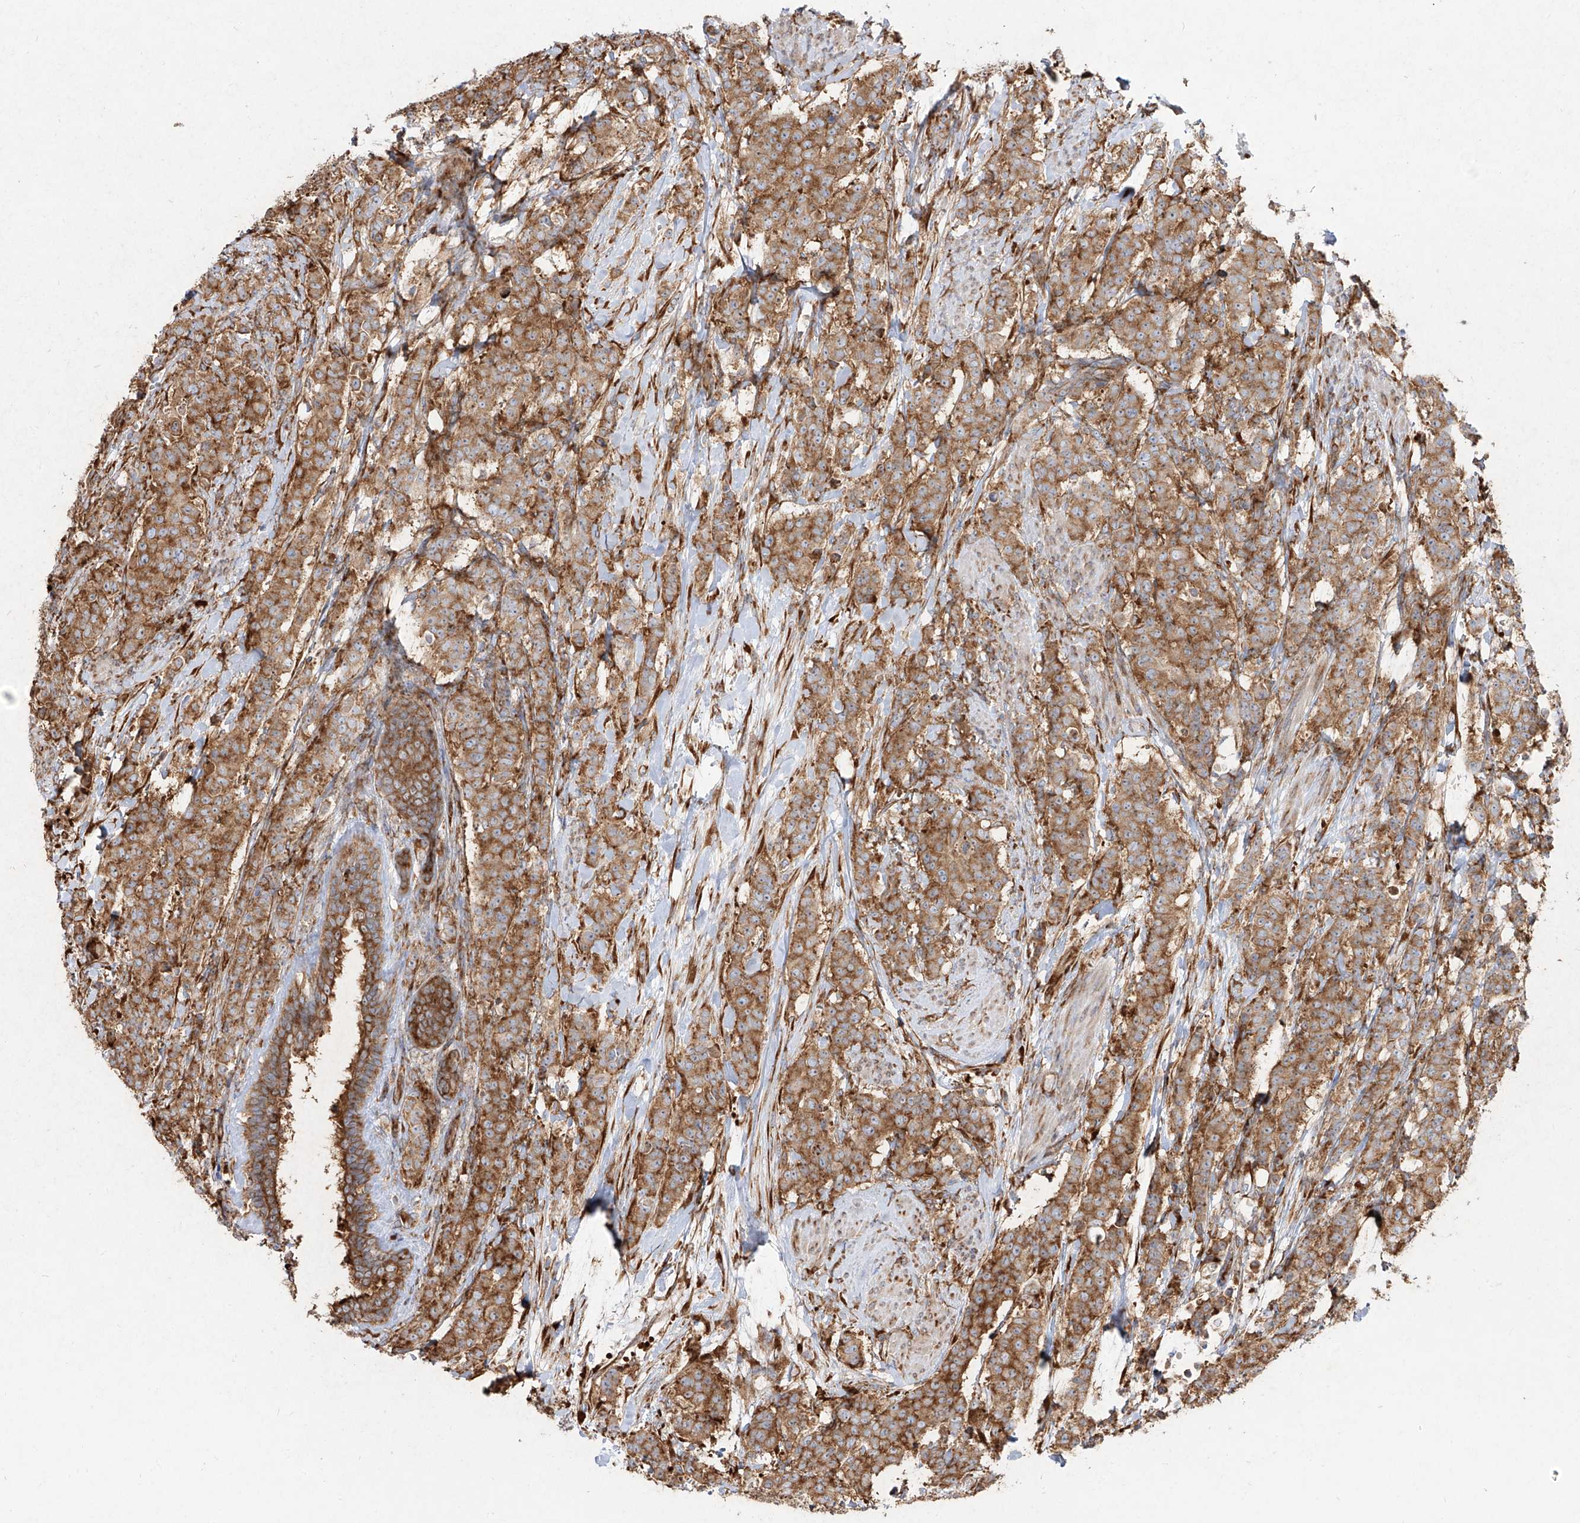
{"staining": {"intensity": "strong", "quantity": ">75%", "location": "cytoplasmic/membranous"}, "tissue": "breast cancer", "cell_type": "Tumor cells", "image_type": "cancer", "snomed": [{"axis": "morphology", "description": "Duct carcinoma"}, {"axis": "topography", "description": "Breast"}], "caption": "Protein expression analysis of human breast invasive ductal carcinoma reveals strong cytoplasmic/membranous positivity in approximately >75% of tumor cells.", "gene": "RPS25", "patient": {"sex": "female", "age": 40}}